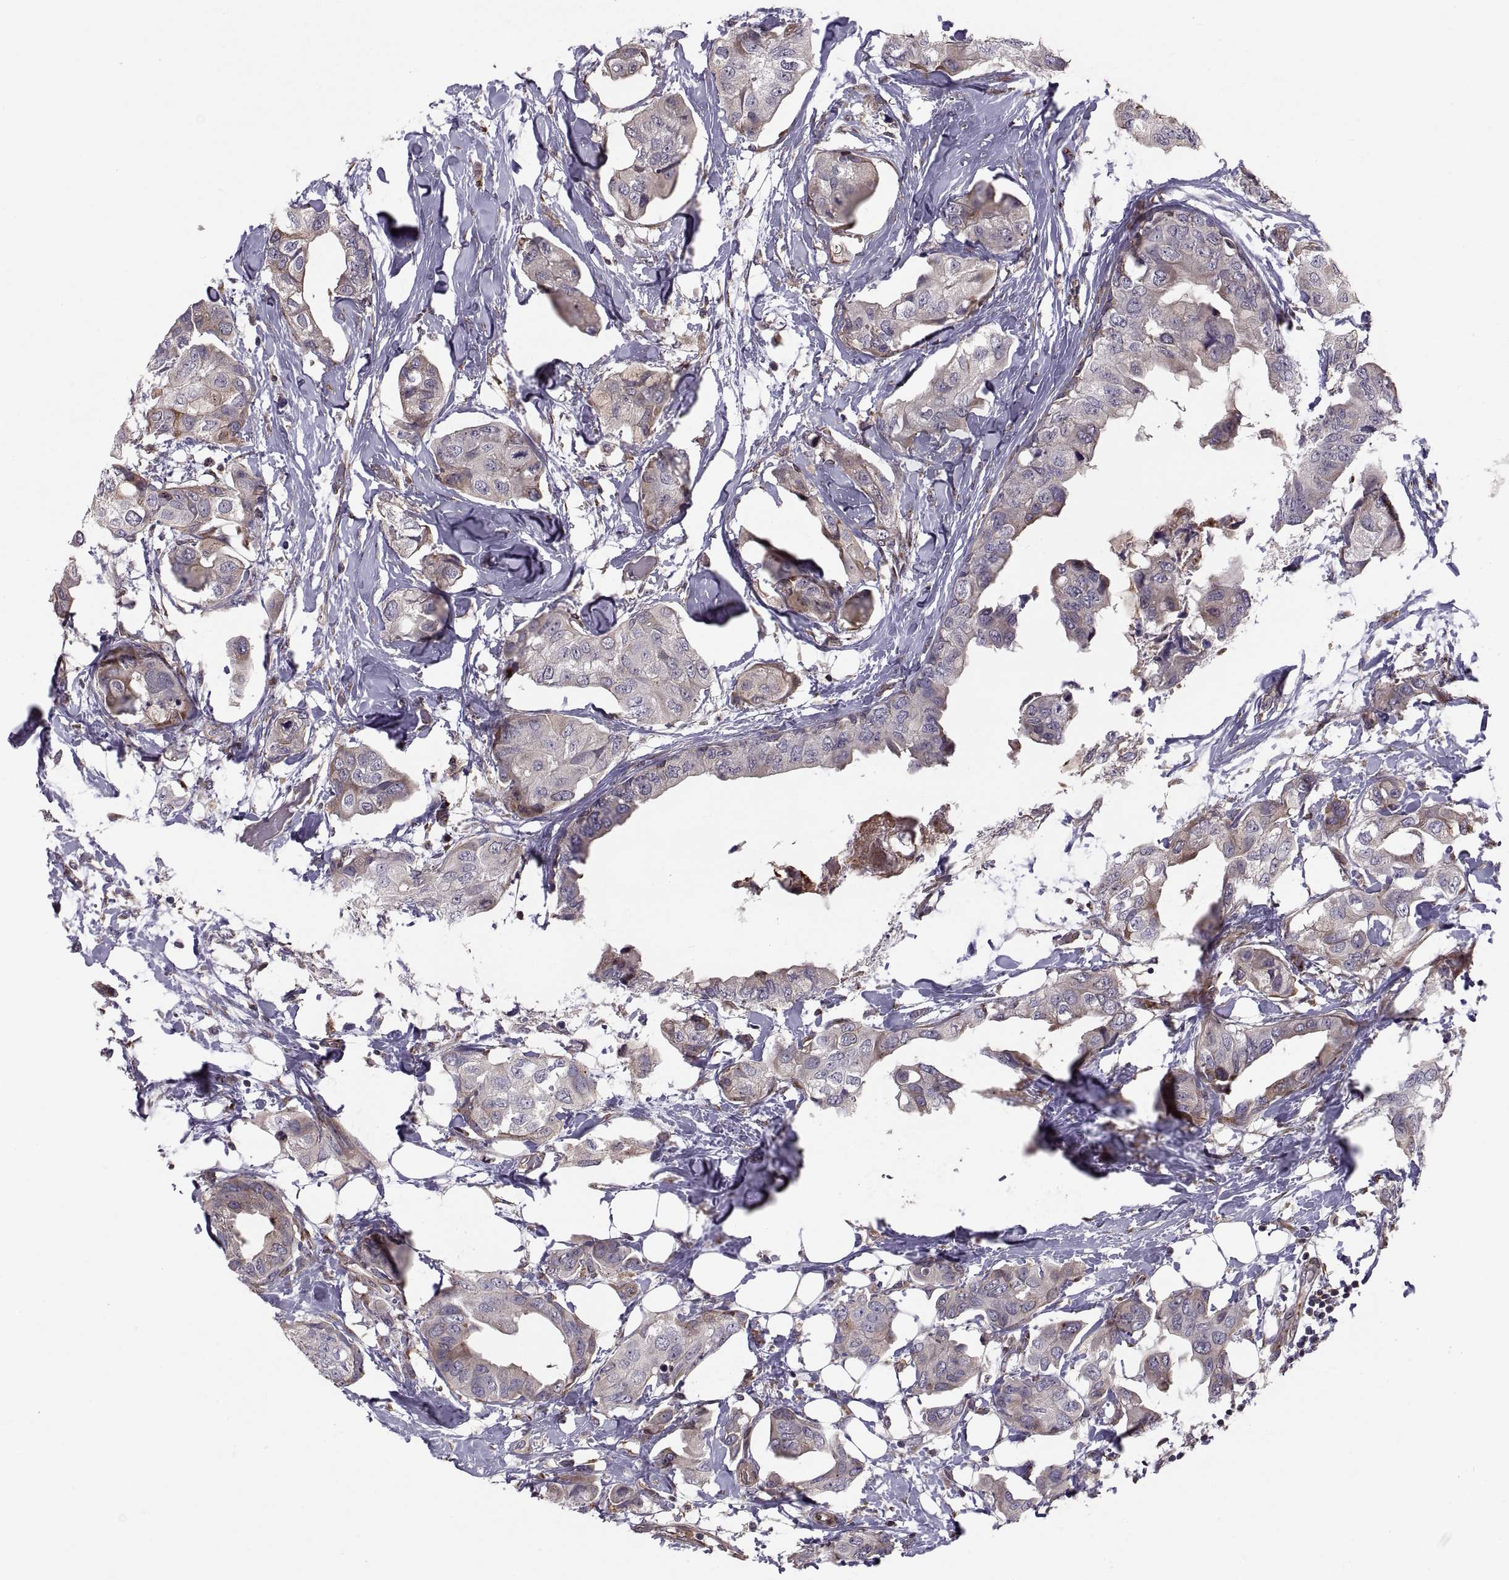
{"staining": {"intensity": "weak", "quantity": "25%-75%", "location": "cytoplasmic/membranous"}, "tissue": "breast cancer", "cell_type": "Tumor cells", "image_type": "cancer", "snomed": [{"axis": "morphology", "description": "Normal tissue, NOS"}, {"axis": "morphology", "description": "Duct carcinoma"}, {"axis": "topography", "description": "Breast"}], "caption": "Breast cancer (infiltrating ductal carcinoma) stained with a protein marker shows weak staining in tumor cells.", "gene": "TESC", "patient": {"sex": "female", "age": 40}}